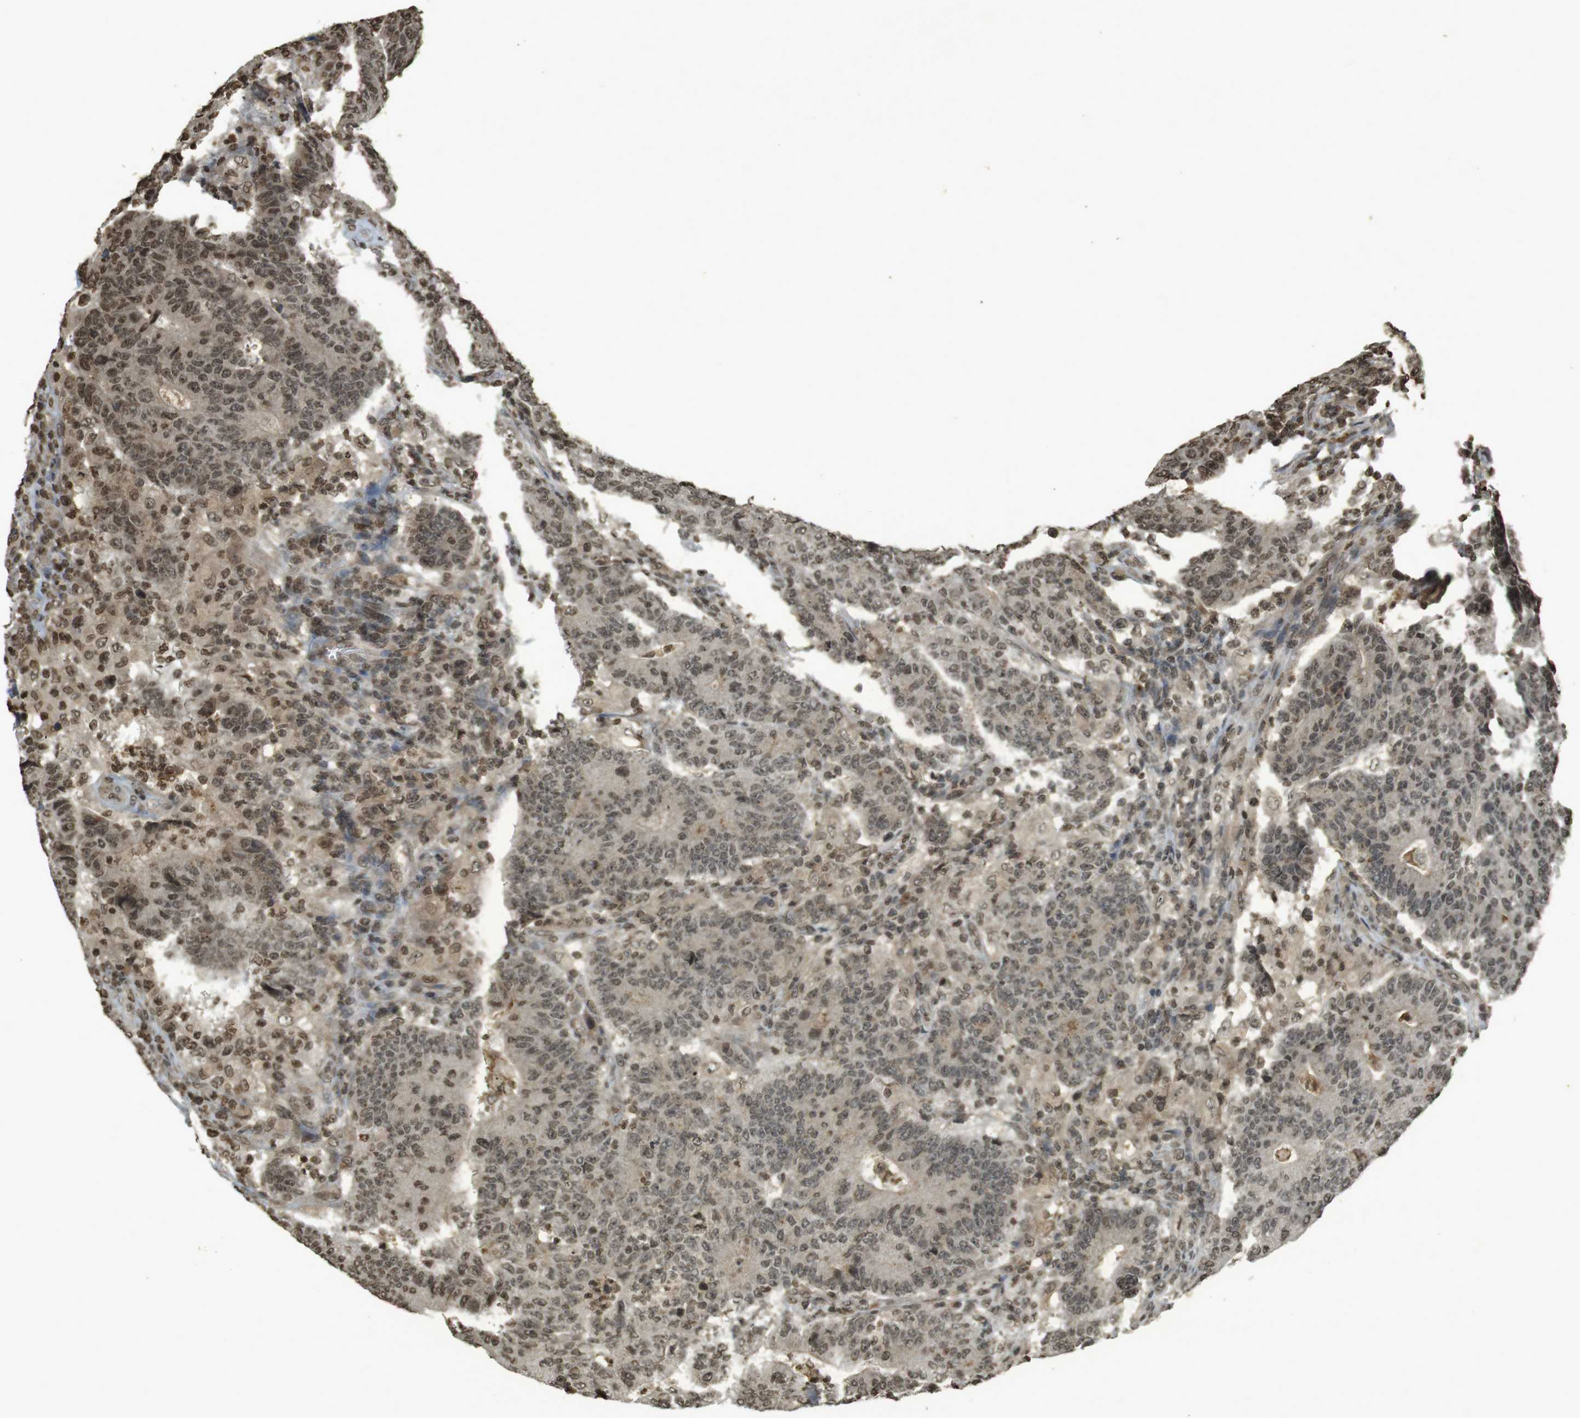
{"staining": {"intensity": "moderate", "quantity": ">75%", "location": "nuclear"}, "tissue": "colorectal cancer", "cell_type": "Tumor cells", "image_type": "cancer", "snomed": [{"axis": "morphology", "description": "Normal tissue, NOS"}, {"axis": "morphology", "description": "Adenocarcinoma, NOS"}, {"axis": "topography", "description": "Colon"}], "caption": "About >75% of tumor cells in adenocarcinoma (colorectal) show moderate nuclear protein expression as visualized by brown immunohistochemical staining.", "gene": "ORC4", "patient": {"sex": "female", "age": 75}}